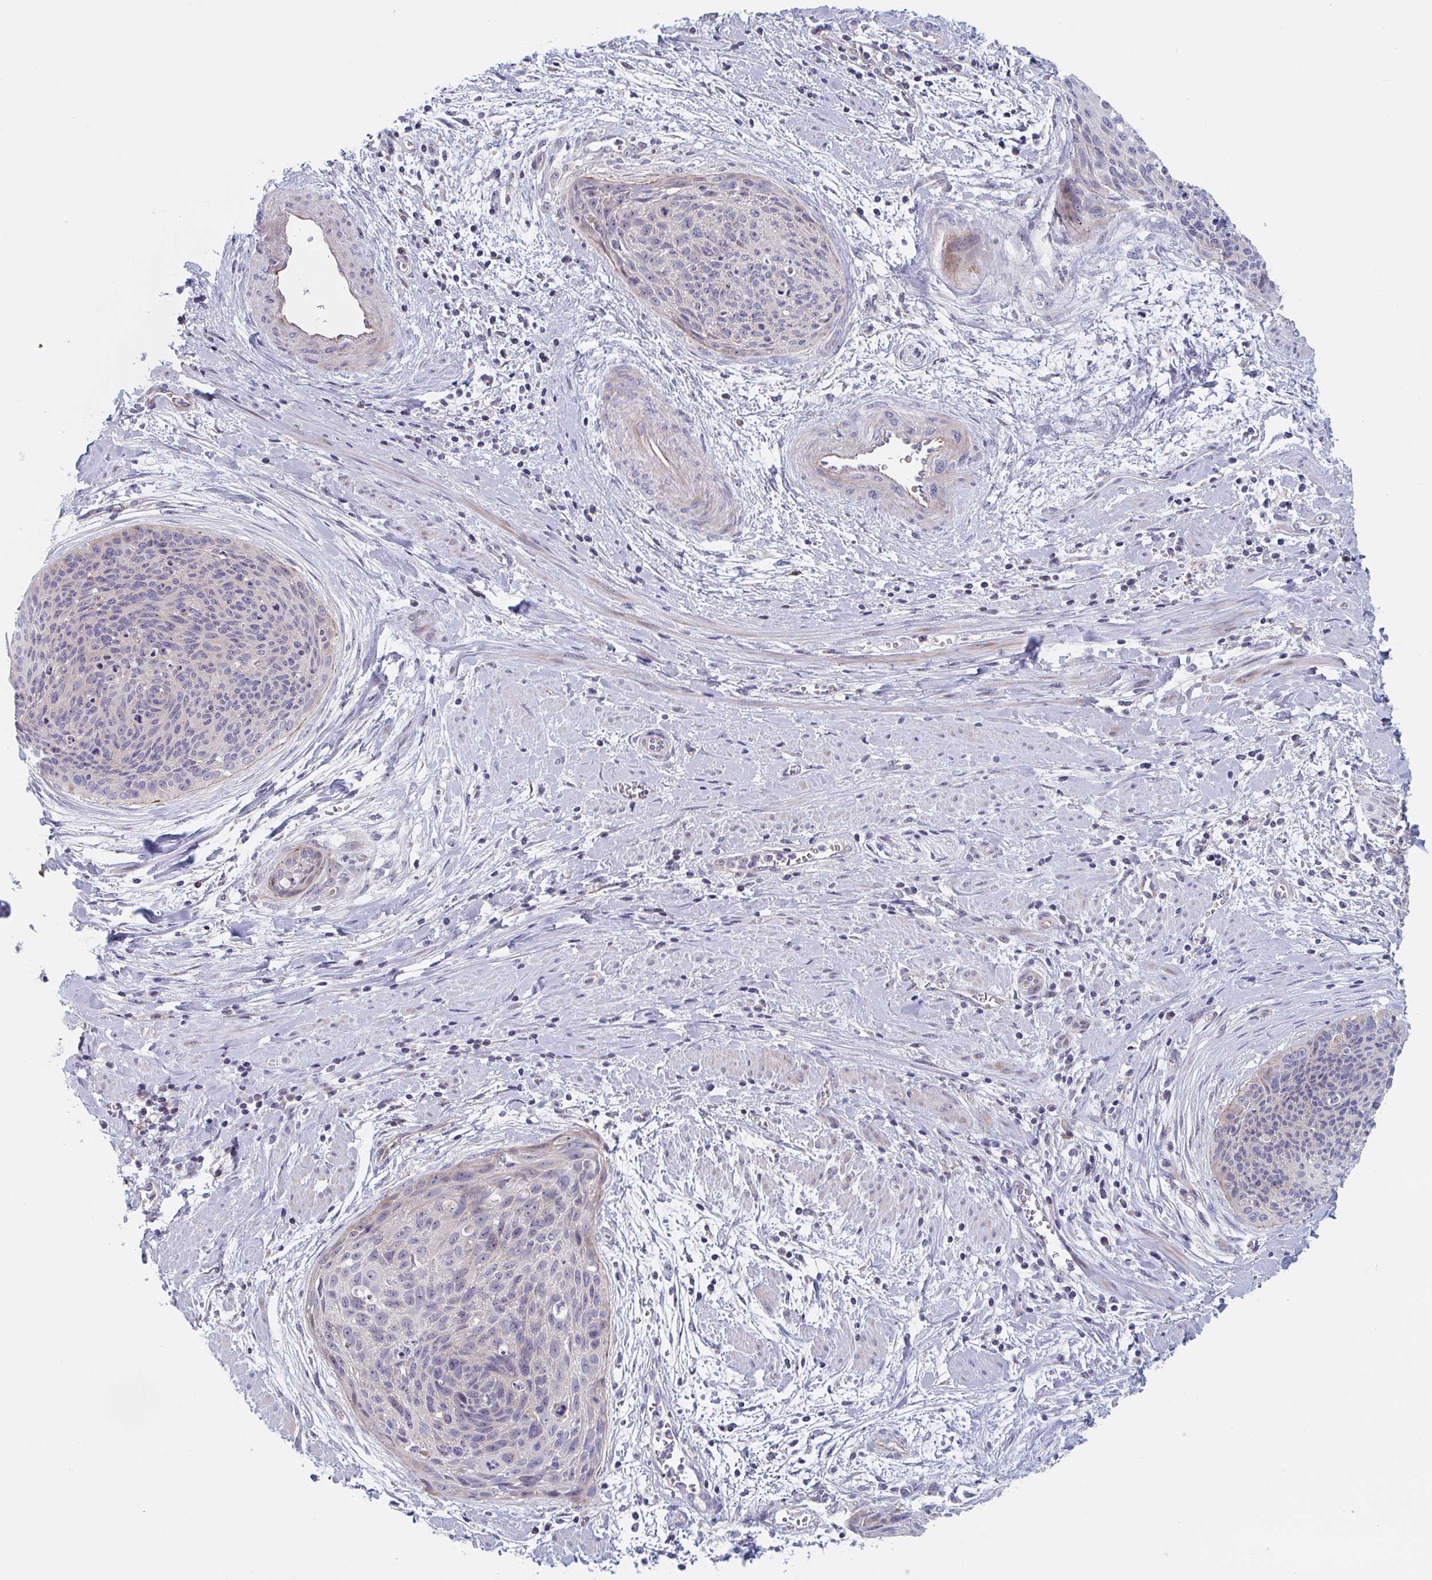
{"staining": {"intensity": "moderate", "quantity": "<25%", "location": "cytoplasmic/membranous"}, "tissue": "cervical cancer", "cell_type": "Tumor cells", "image_type": "cancer", "snomed": [{"axis": "morphology", "description": "Squamous cell carcinoma, NOS"}, {"axis": "topography", "description": "Cervix"}], "caption": "An image of human cervical cancer (squamous cell carcinoma) stained for a protein exhibits moderate cytoplasmic/membranous brown staining in tumor cells.", "gene": "MRPL53", "patient": {"sex": "female", "age": 55}}